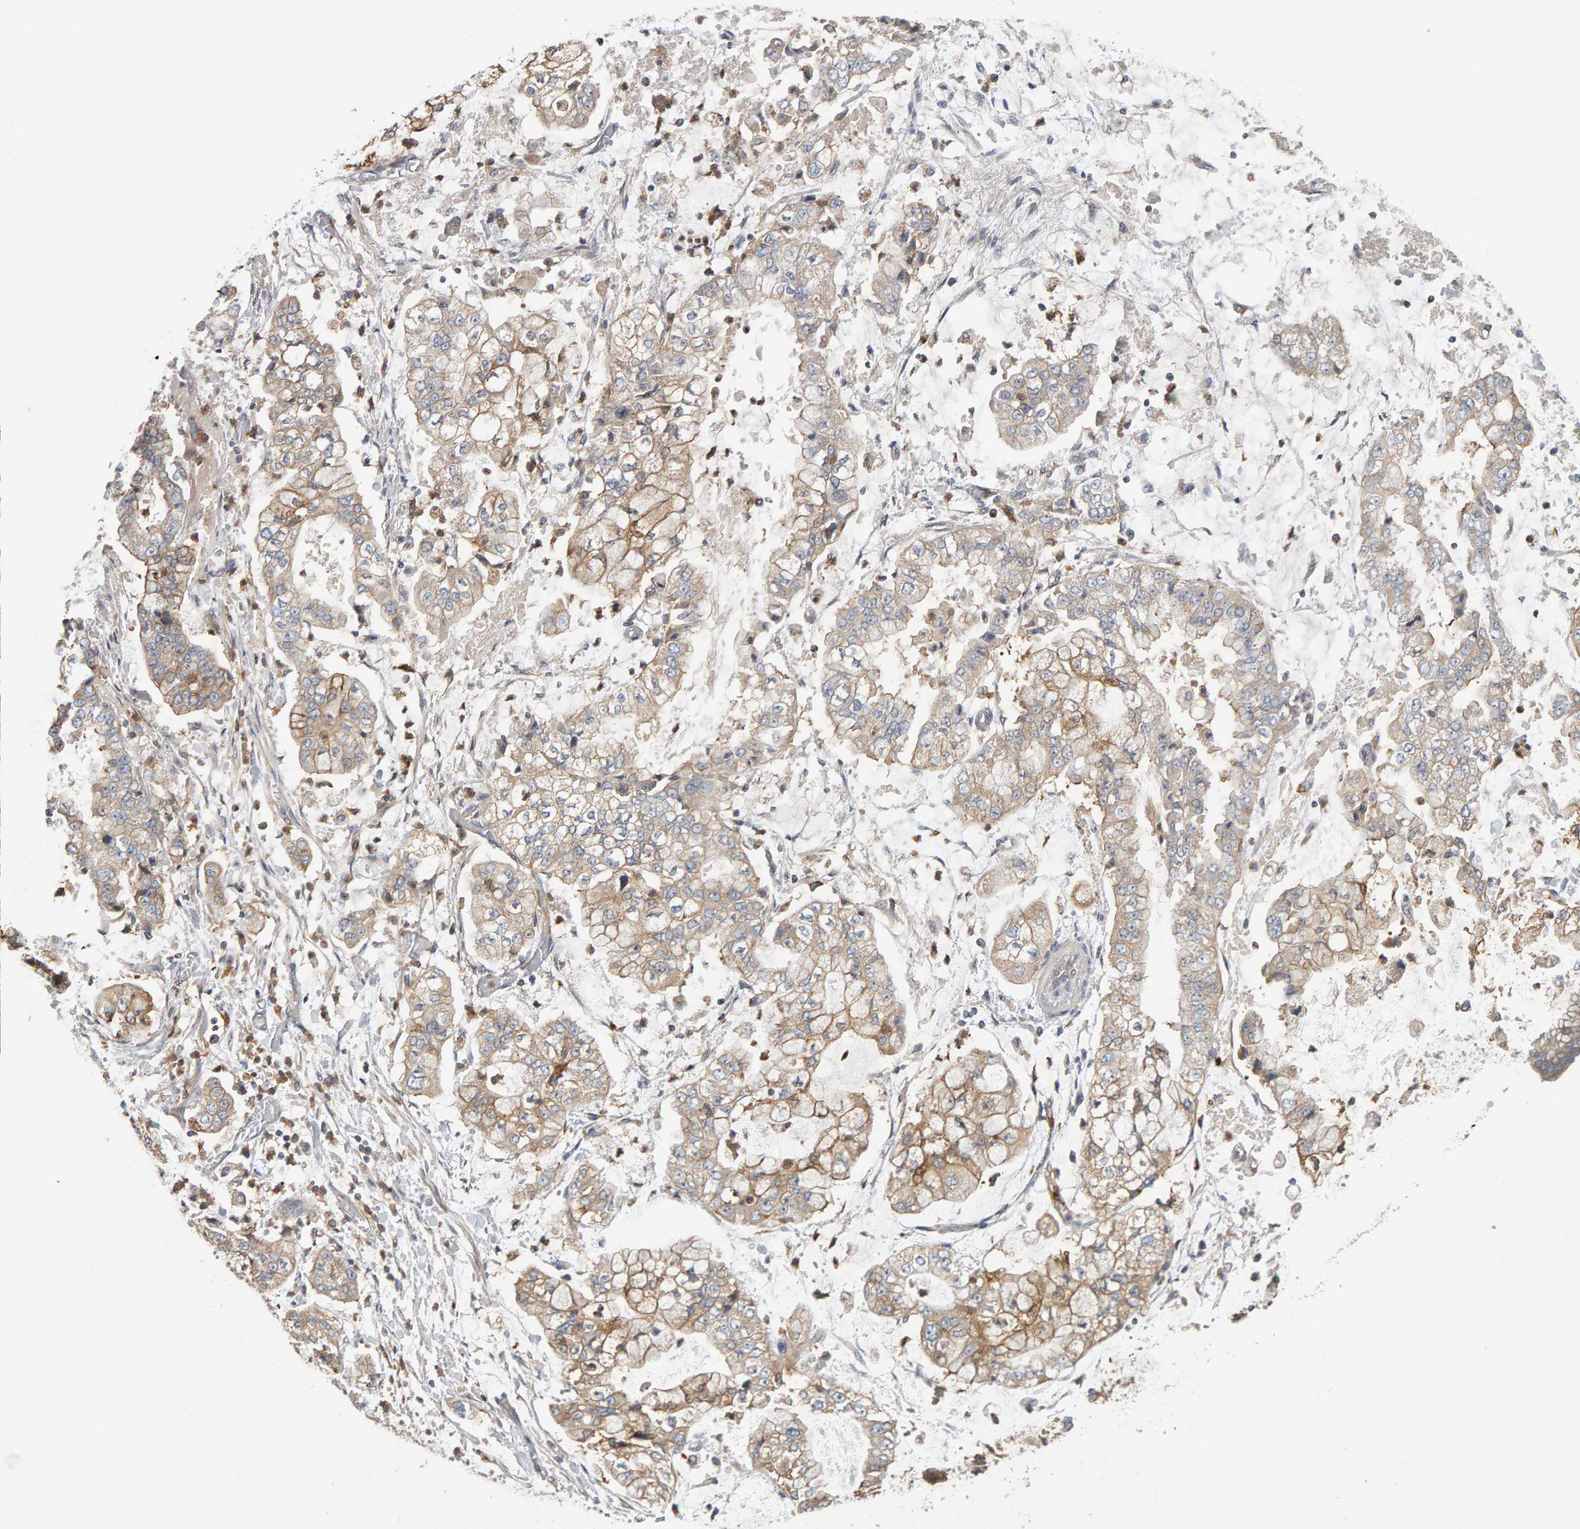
{"staining": {"intensity": "moderate", "quantity": "25%-75%", "location": "cytoplasmic/membranous"}, "tissue": "stomach cancer", "cell_type": "Tumor cells", "image_type": "cancer", "snomed": [{"axis": "morphology", "description": "Adenocarcinoma, NOS"}, {"axis": "topography", "description": "Stomach"}], "caption": "Stomach adenocarcinoma was stained to show a protein in brown. There is medium levels of moderate cytoplasmic/membranous positivity in approximately 25%-75% of tumor cells. Using DAB (3,3'-diaminobenzidine) (brown) and hematoxylin (blue) stains, captured at high magnification using brightfield microscopy.", "gene": "C9orf72", "patient": {"sex": "male", "age": 76}}